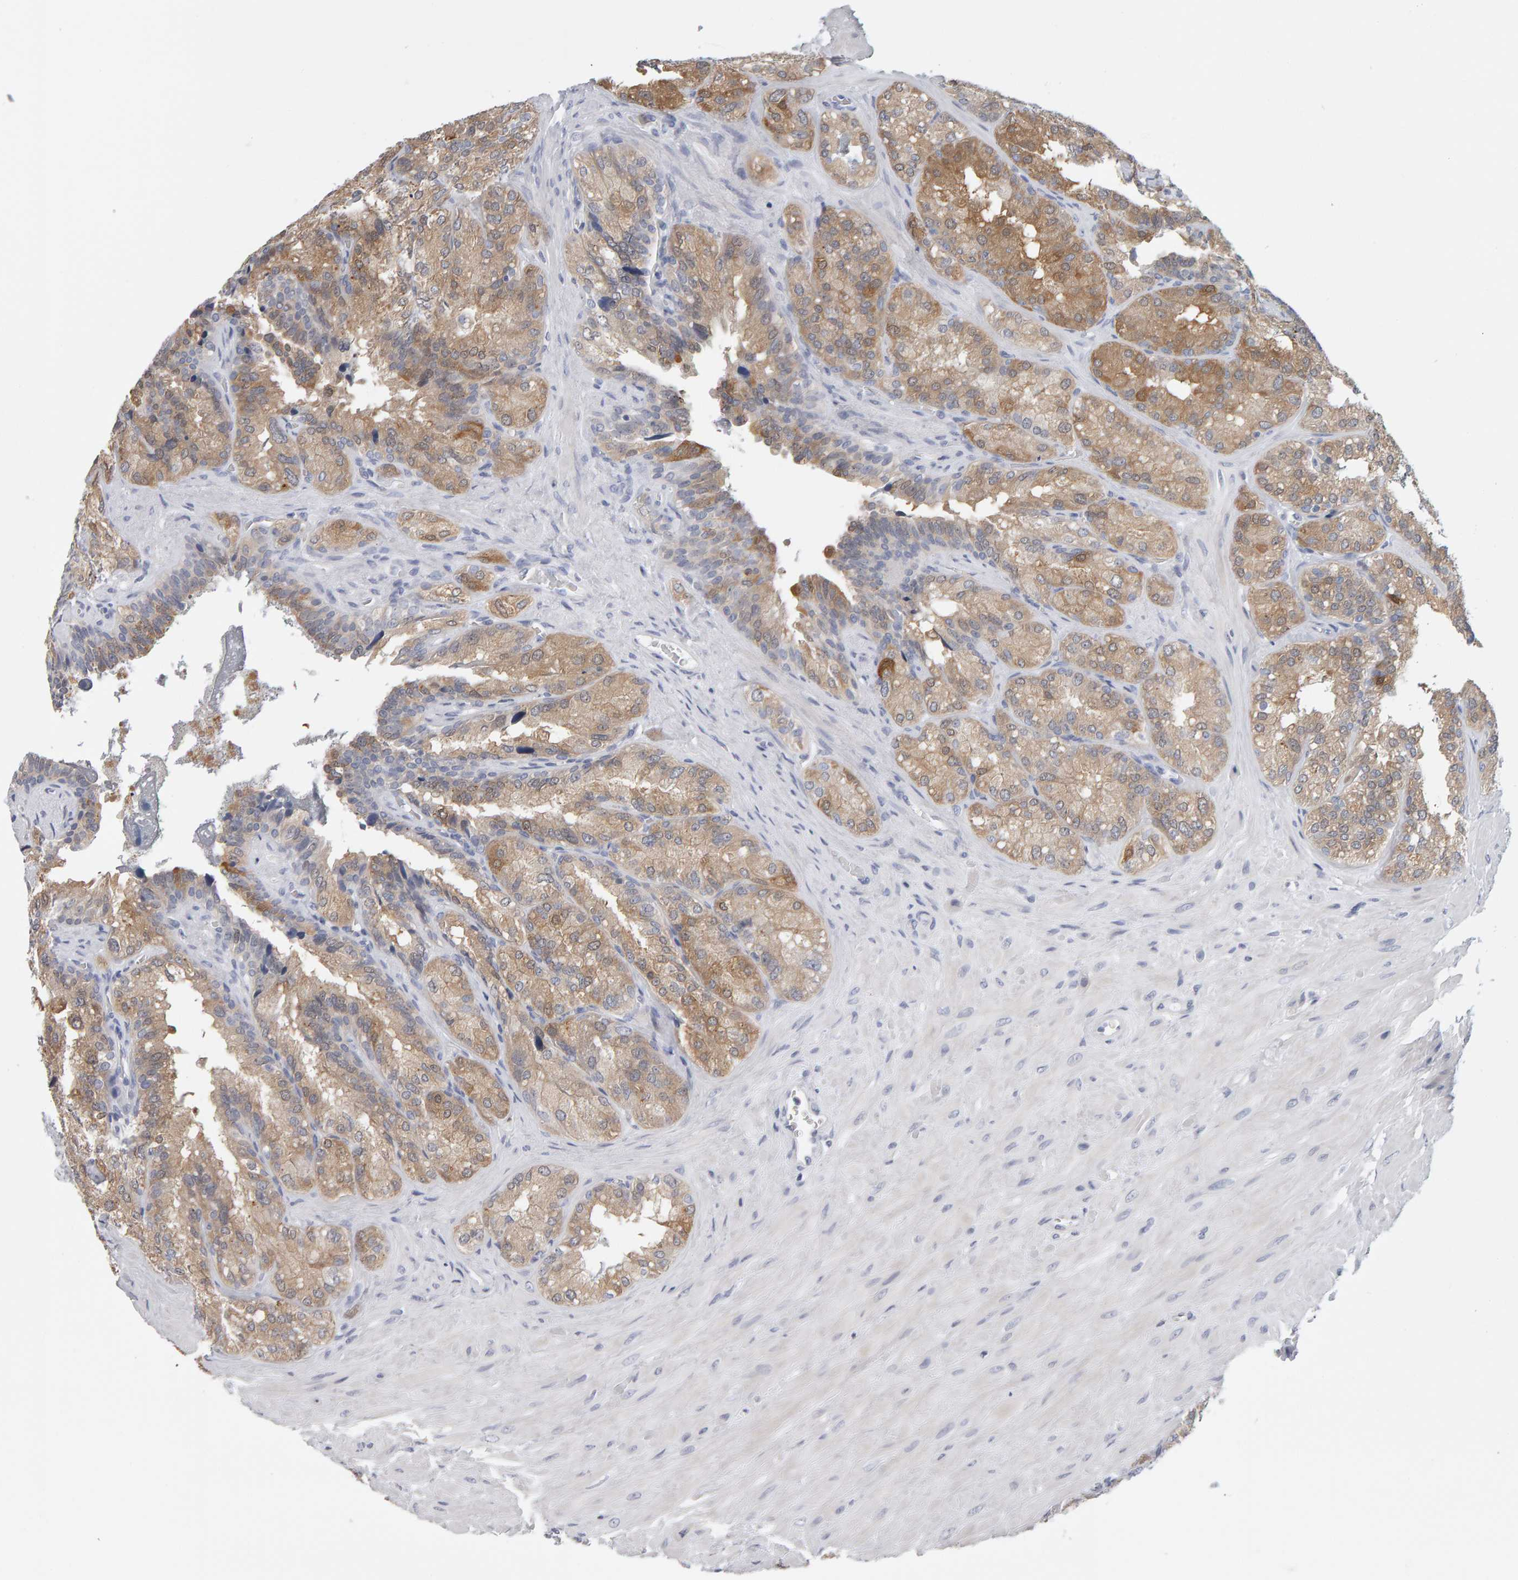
{"staining": {"intensity": "moderate", "quantity": "25%-75%", "location": "cytoplasmic/membranous"}, "tissue": "seminal vesicle", "cell_type": "Glandular cells", "image_type": "normal", "snomed": [{"axis": "morphology", "description": "Normal tissue, NOS"}, {"axis": "topography", "description": "Prostate"}, {"axis": "topography", "description": "Seminal veicle"}], "caption": "Immunohistochemistry (DAB (3,3'-diaminobenzidine)) staining of benign seminal vesicle demonstrates moderate cytoplasmic/membranous protein positivity in approximately 25%-75% of glandular cells. The staining was performed using DAB (3,3'-diaminobenzidine), with brown indicating positive protein expression. Nuclei are stained blue with hematoxylin.", "gene": "CTH", "patient": {"sex": "male", "age": 51}}